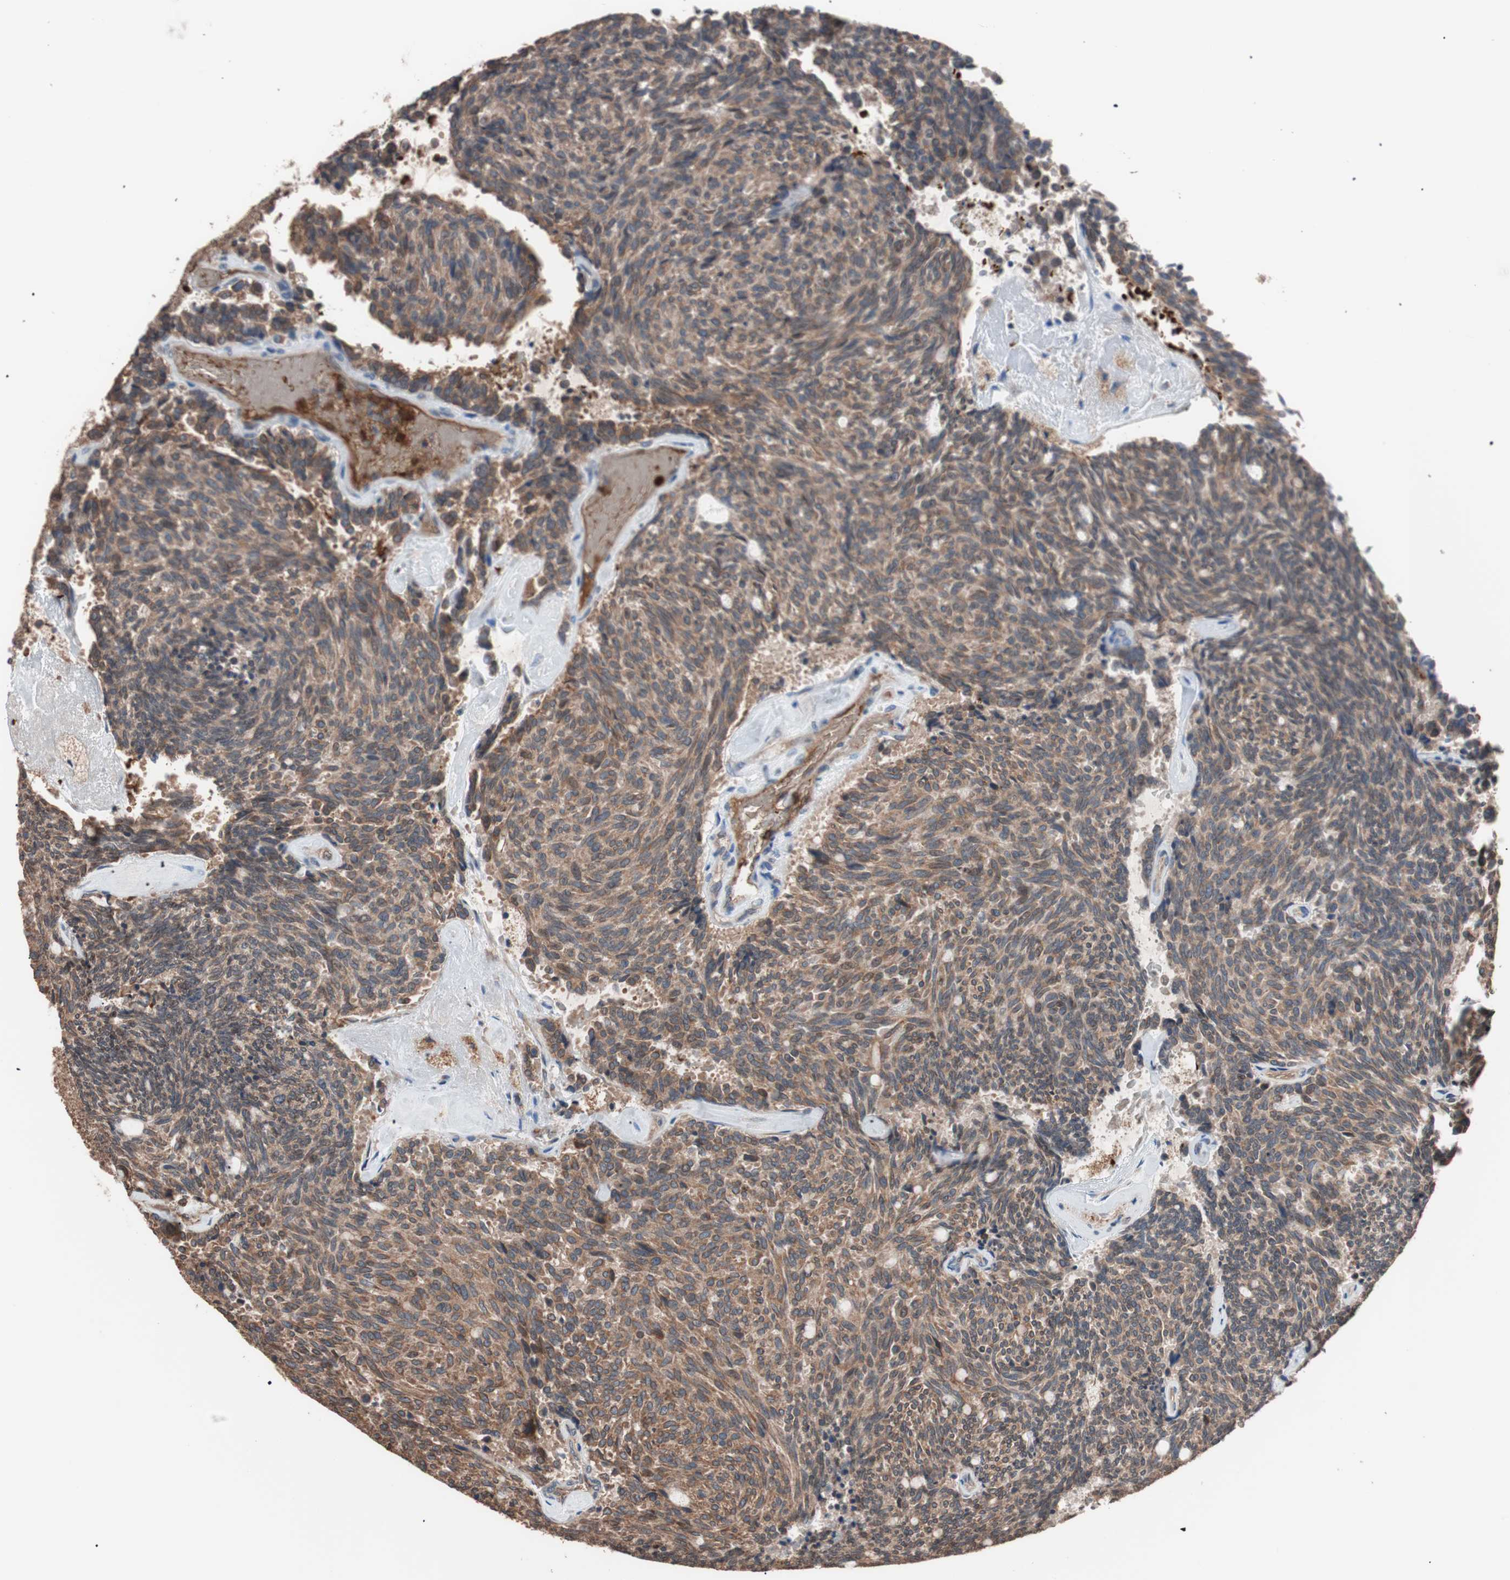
{"staining": {"intensity": "moderate", "quantity": ">75%", "location": "cytoplasmic/membranous"}, "tissue": "carcinoid", "cell_type": "Tumor cells", "image_type": "cancer", "snomed": [{"axis": "morphology", "description": "Carcinoid, malignant, NOS"}, {"axis": "topography", "description": "Pancreas"}], "caption": "Protein expression analysis of carcinoid exhibits moderate cytoplasmic/membranous positivity in about >75% of tumor cells.", "gene": "GLYCTK", "patient": {"sex": "female", "age": 54}}